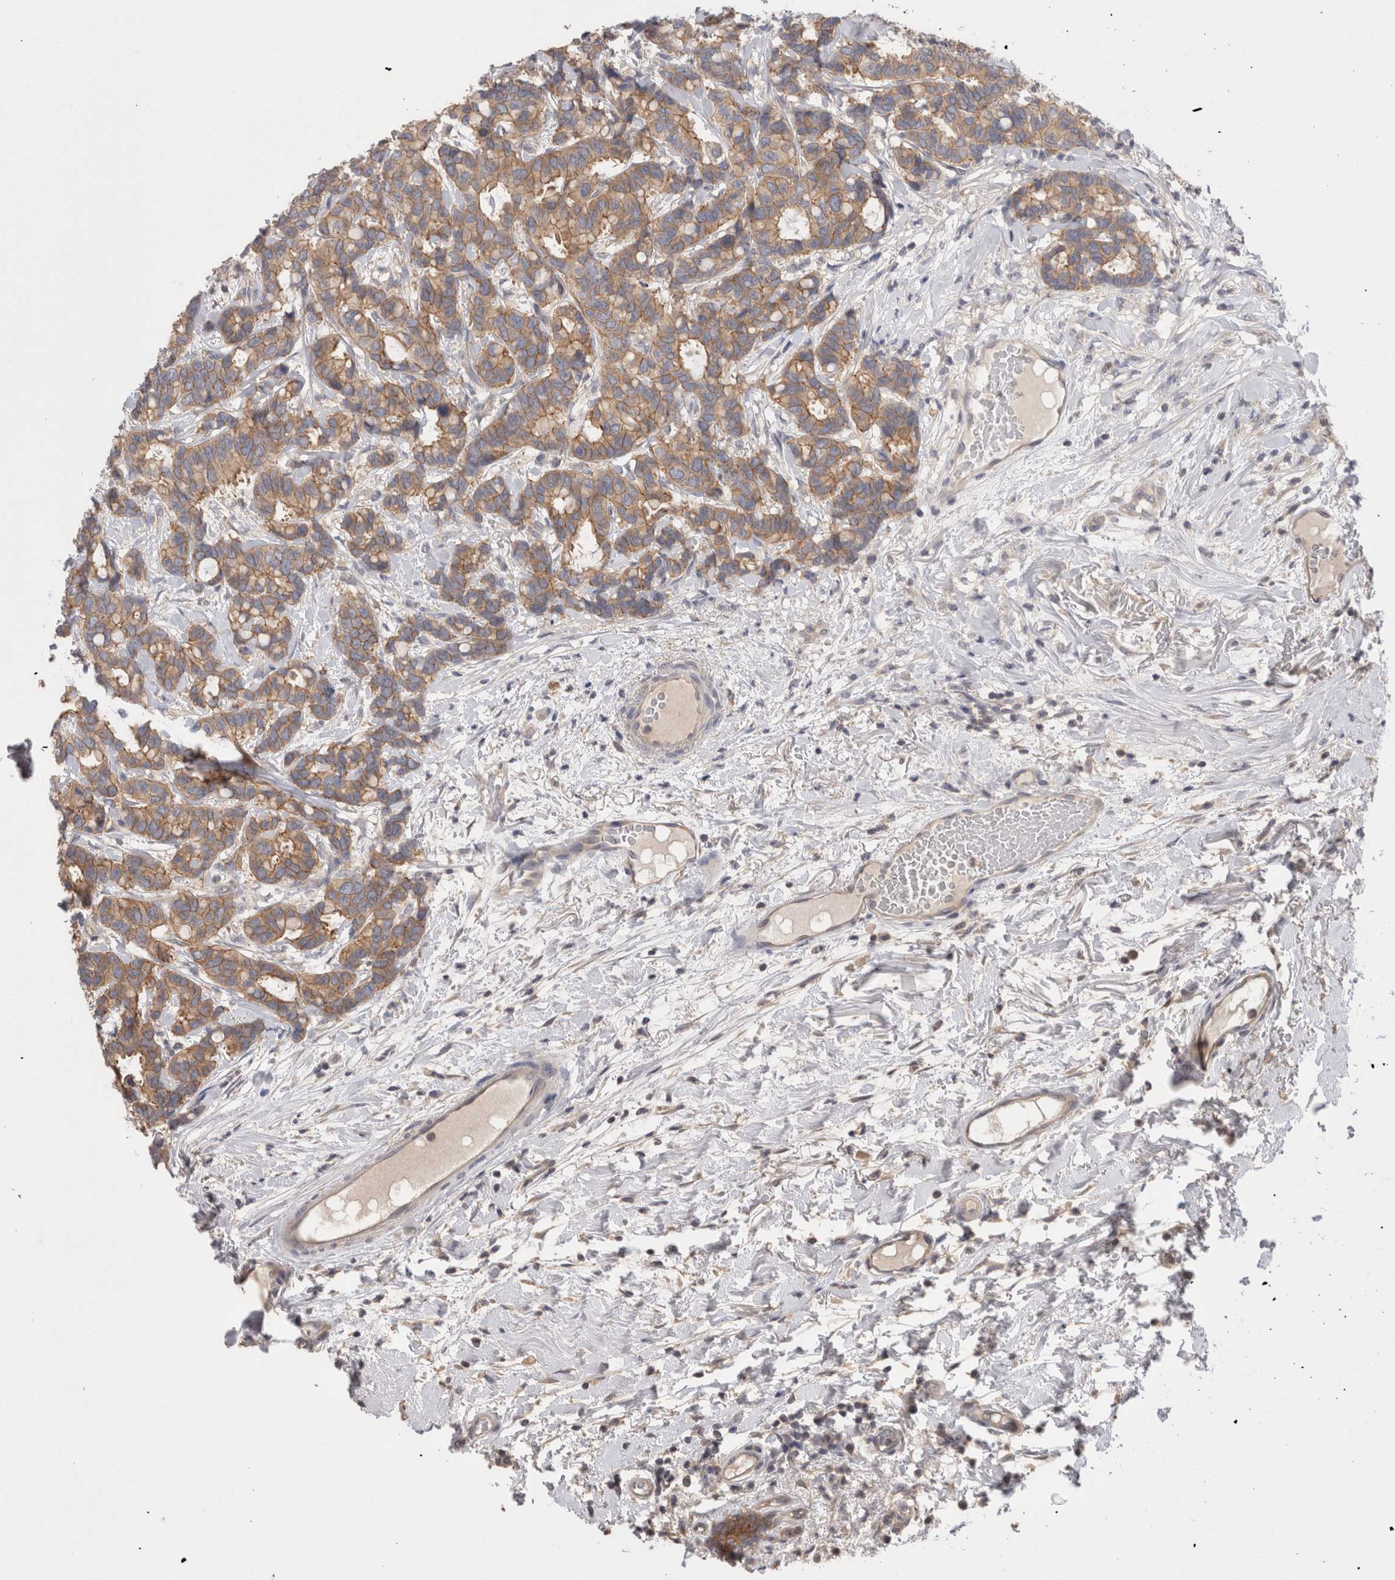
{"staining": {"intensity": "moderate", "quantity": ">75%", "location": "cytoplasmic/membranous"}, "tissue": "breast cancer", "cell_type": "Tumor cells", "image_type": "cancer", "snomed": [{"axis": "morphology", "description": "Duct carcinoma"}, {"axis": "topography", "description": "Breast"}], "caption": "Immunohistochemistry (IHC) staining of breast cancer (infiltrating ductal carcinoma), which demonstrates medium levels of moderate cytoplasmic/membranous staining in approximately >75% of tumor cells indicating moderate cytoplasmic/membranous protein expression. The staining was performed using DAB (brown) for protein detection and nuclei were counterstained in hematoxylin (blue).", "gene": "OTOR", "patient": {"sex": "female", "age": 87}}